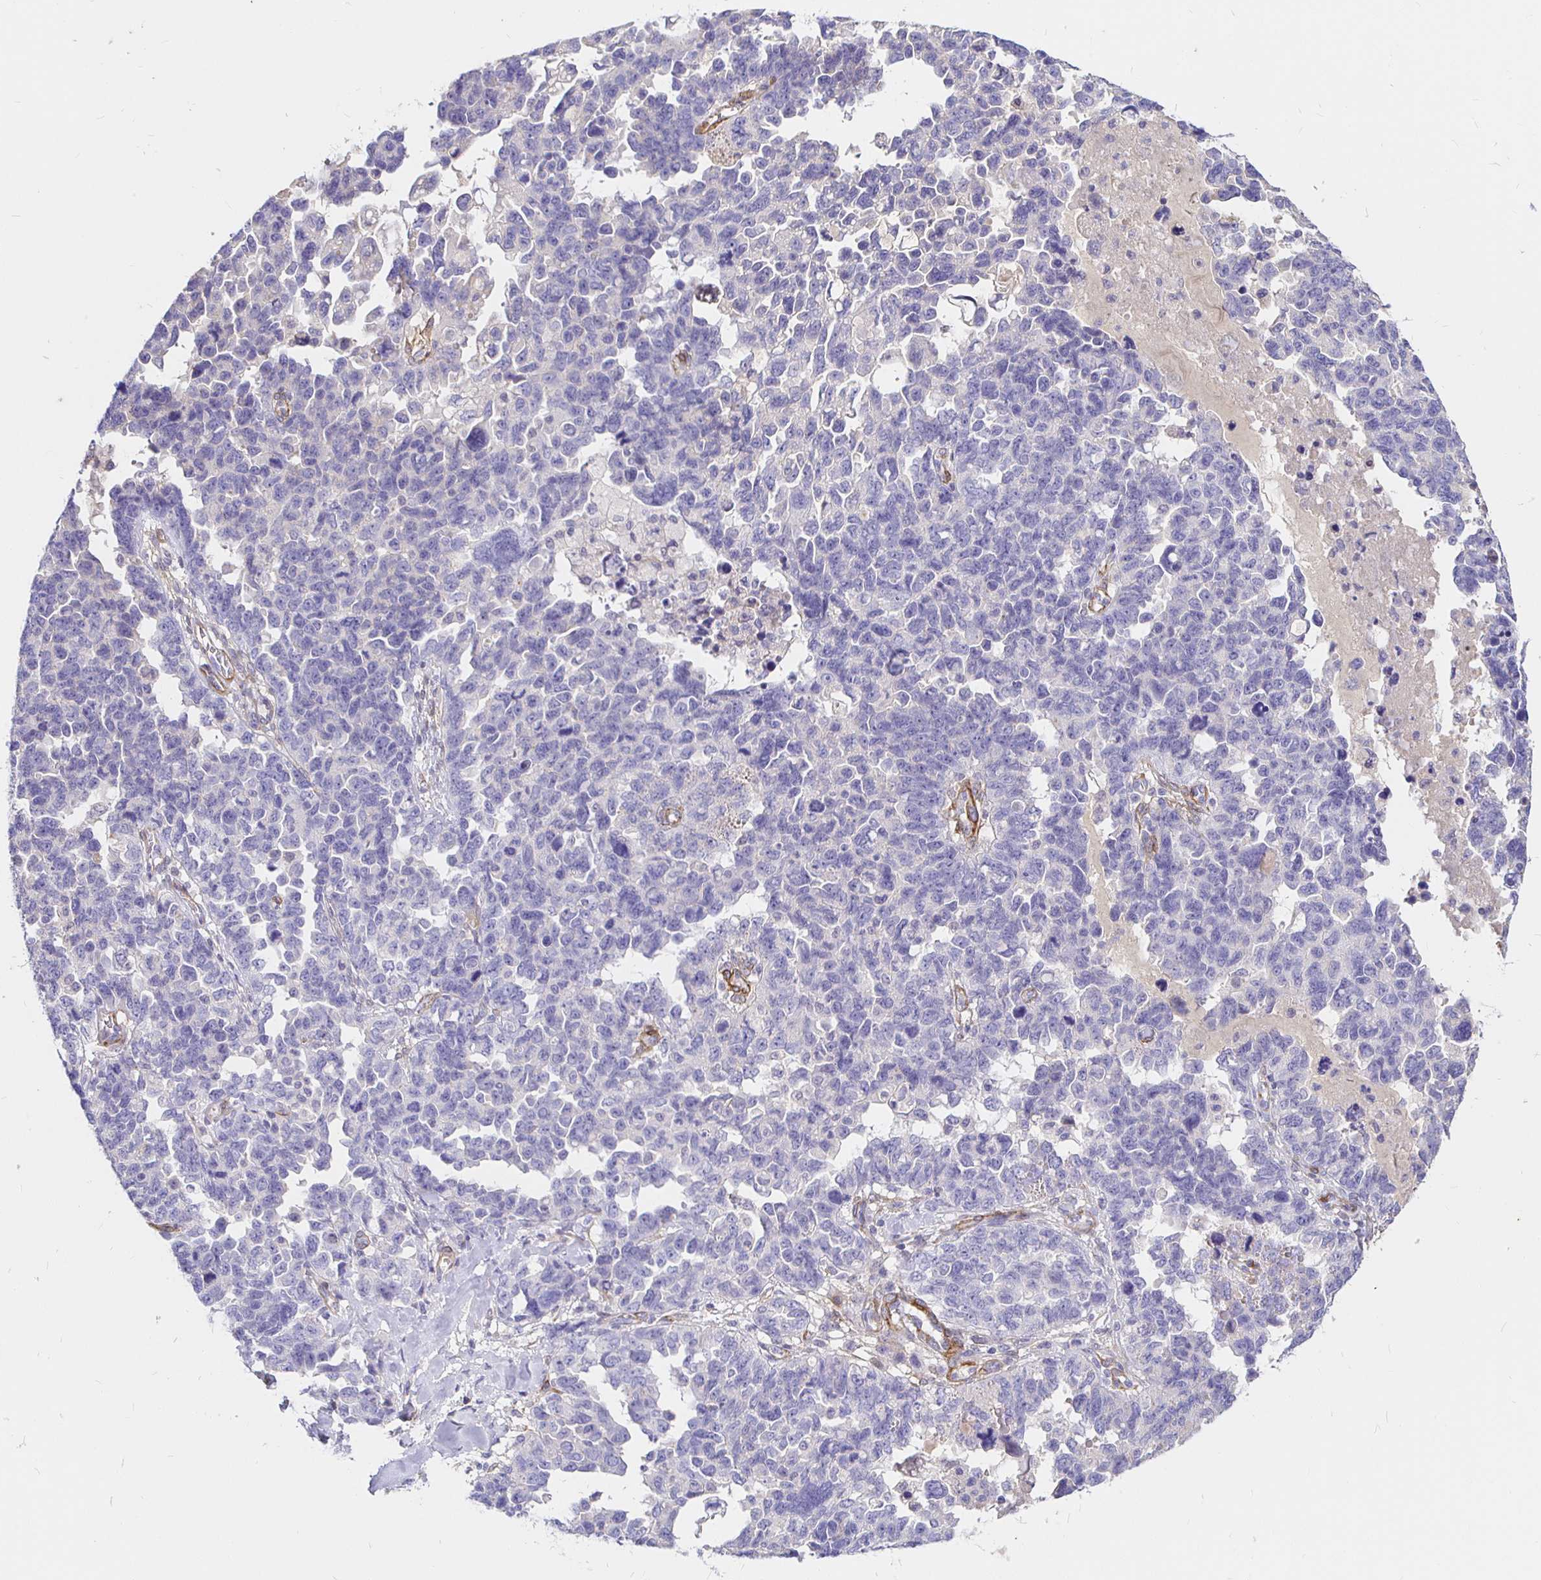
{"staining": {"intensity": "negative", "quantity": "none", "location": "none"}, "tissue": "ovarian cancer", "cell_type": "Tumor cells", "image_type": "cancer", "snomed": [{"axis": "morphology", "description": "Cystadenocarcinoma, serous, NOS"}, {"axis": "topography", "description": "Ovary"}], "caption": "DAB immunohistochemical staining of ovarian cancer (serous cystadenocarcinoma) displays no significant expression in tumor cells.", "gene": "PALM2AKAP2", "patient": {"sex": "female", "age": 69}}